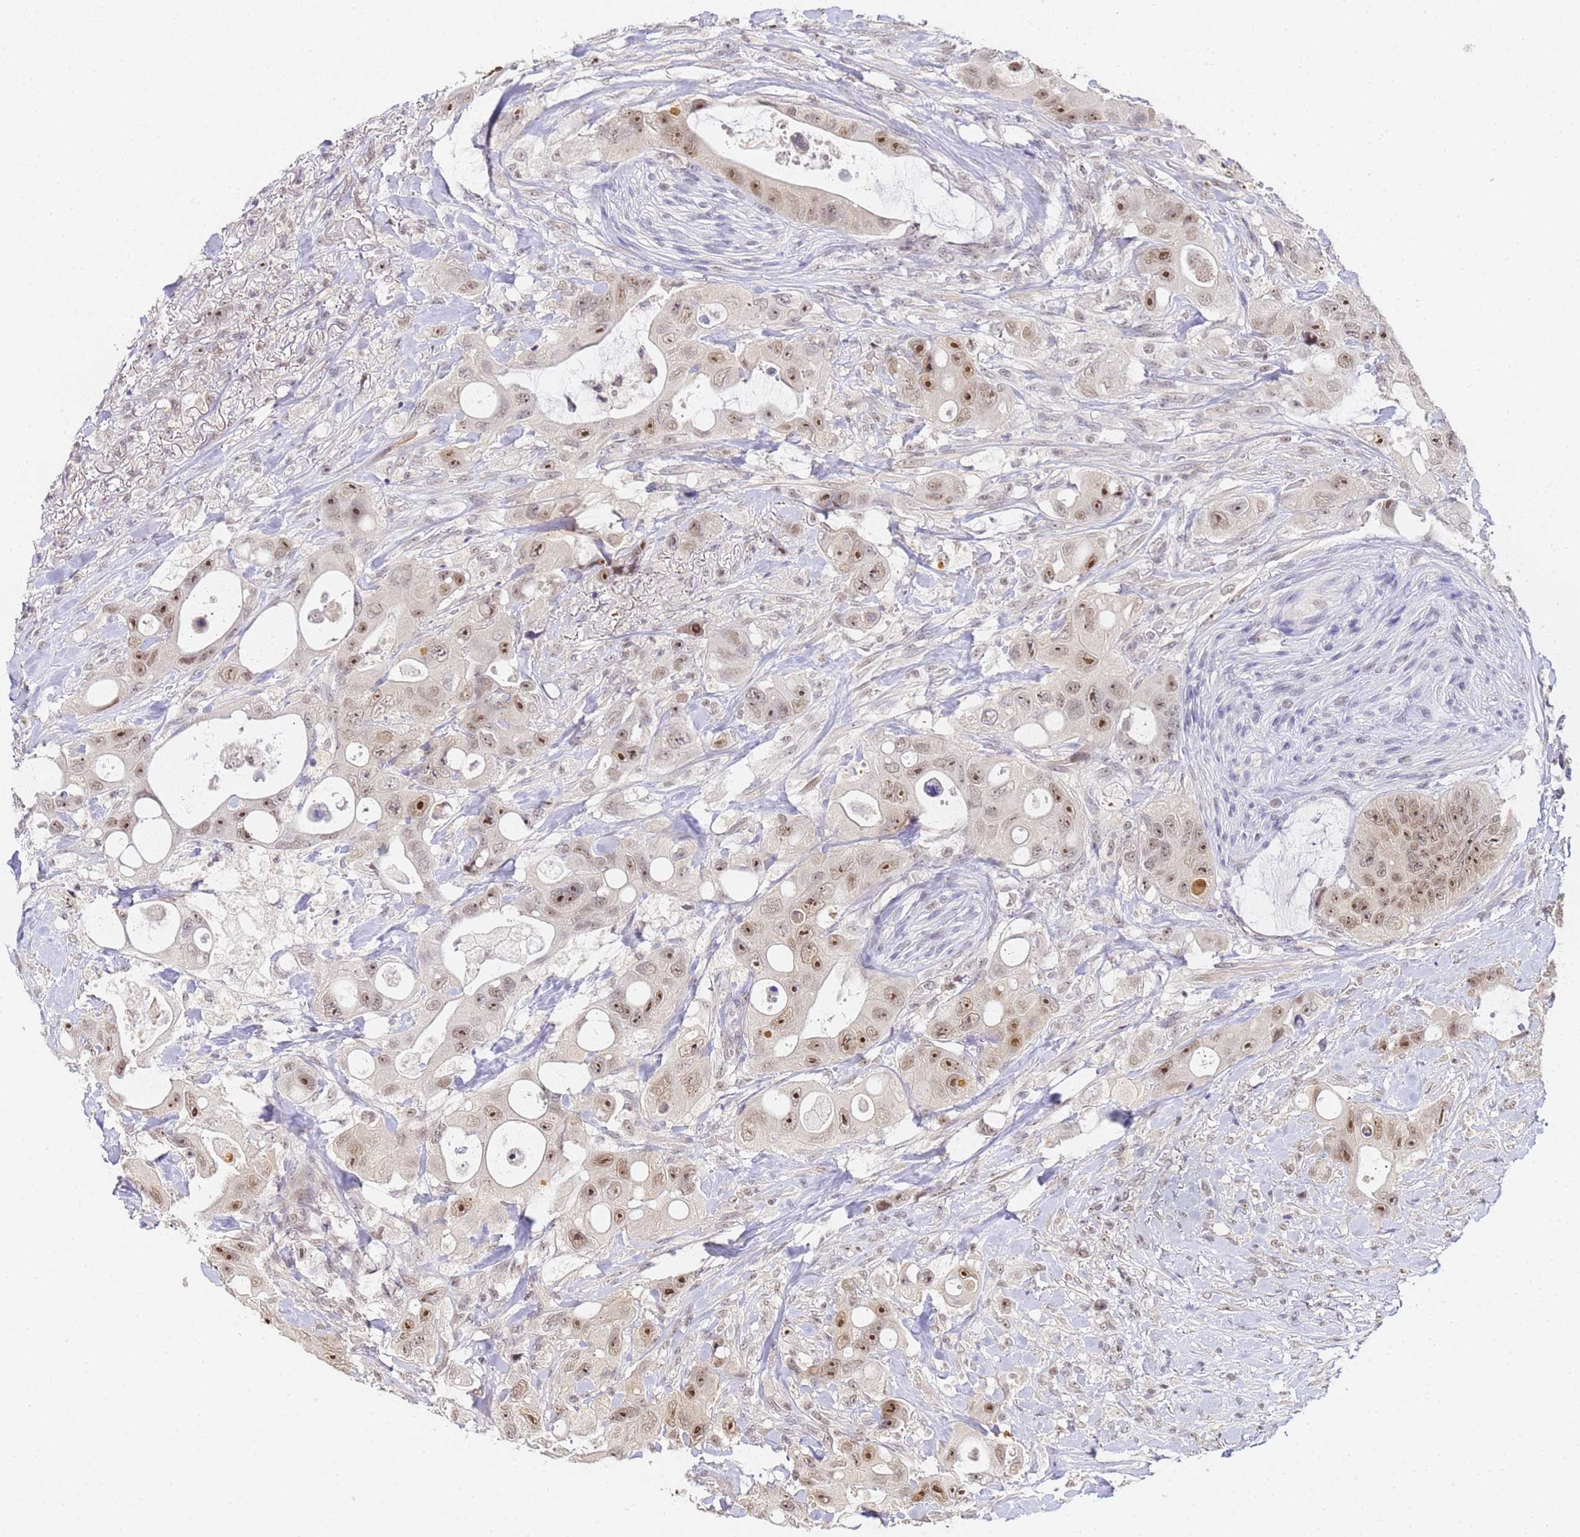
{"staining": {"intensity": "moderate", "quantity": ">75%", "location": "nuclear"}, "tissue": "colorectal cancer", "cell_type": "Tumor cells", "image_type": "cancer", "snomed": [{"axis": "morphology", "description": "Adenocarcinoma, NOS"}, {"axis": "topography", "description": "Colon"}], "caption": "This is an image of IHC staining of colorectal adenocarcinoma, which shows moderate positivity in the nuclear of tumor cells.", "gene": "LSM3", "patient": {"sex": "female", "age": 46}}